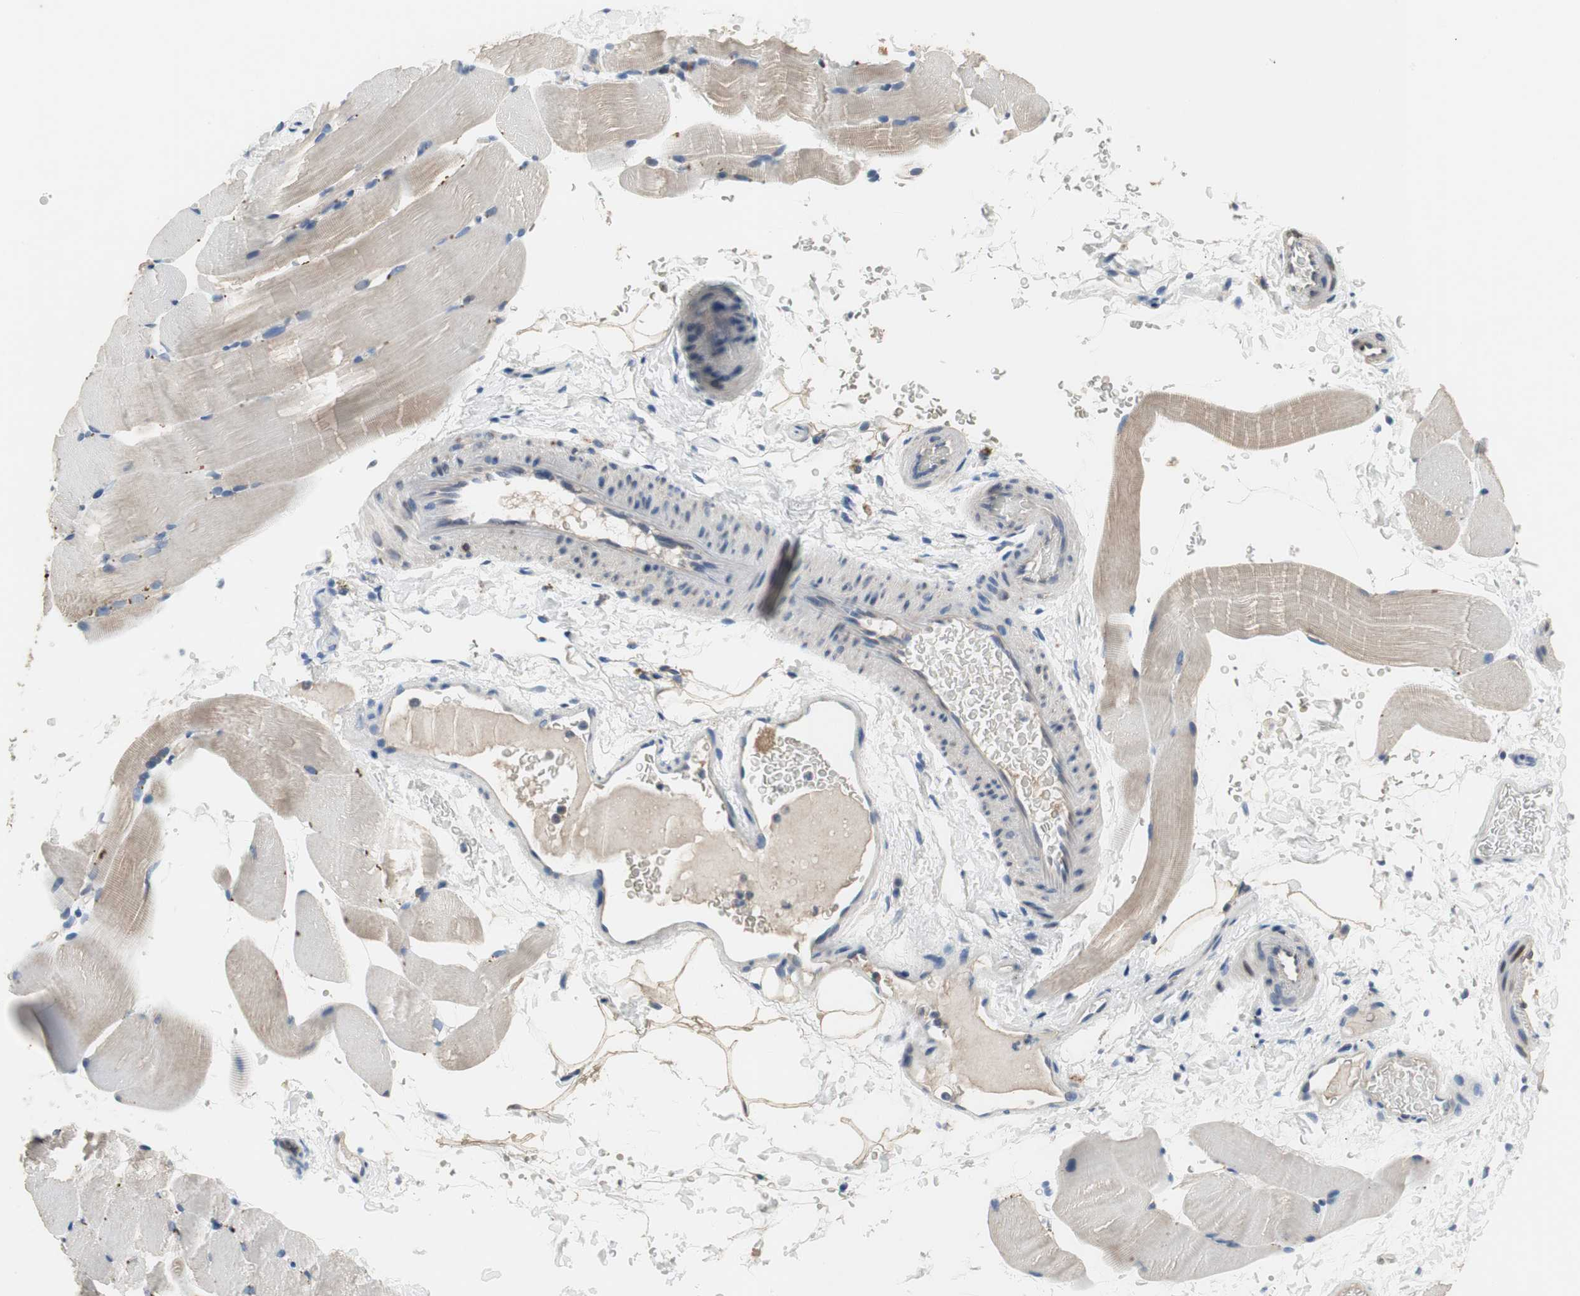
{"staining": {"intensity": "weak", "quantity": ">75%", "location": "cytoplasmic/membranous"}, "tissue": "skeletal muscle", "cell_type": "Myocytes", "image_type": "normal", "snomed": [{"axis": "morphology", "description": "Normal tissue, NOS"}, {"axis": "topography", "description": "Skeletal muscle"}, {"axis": "topography", "description": "Parathyroid gland"}], "caption": "Normal skeletal muscle reveals weak cytoplasmic/membranous staining in approximately >75% of myocytes, visualized by immunohistochemistry.", "gene": "ALPL", "patient": {"sex": "female", "age": 37}}